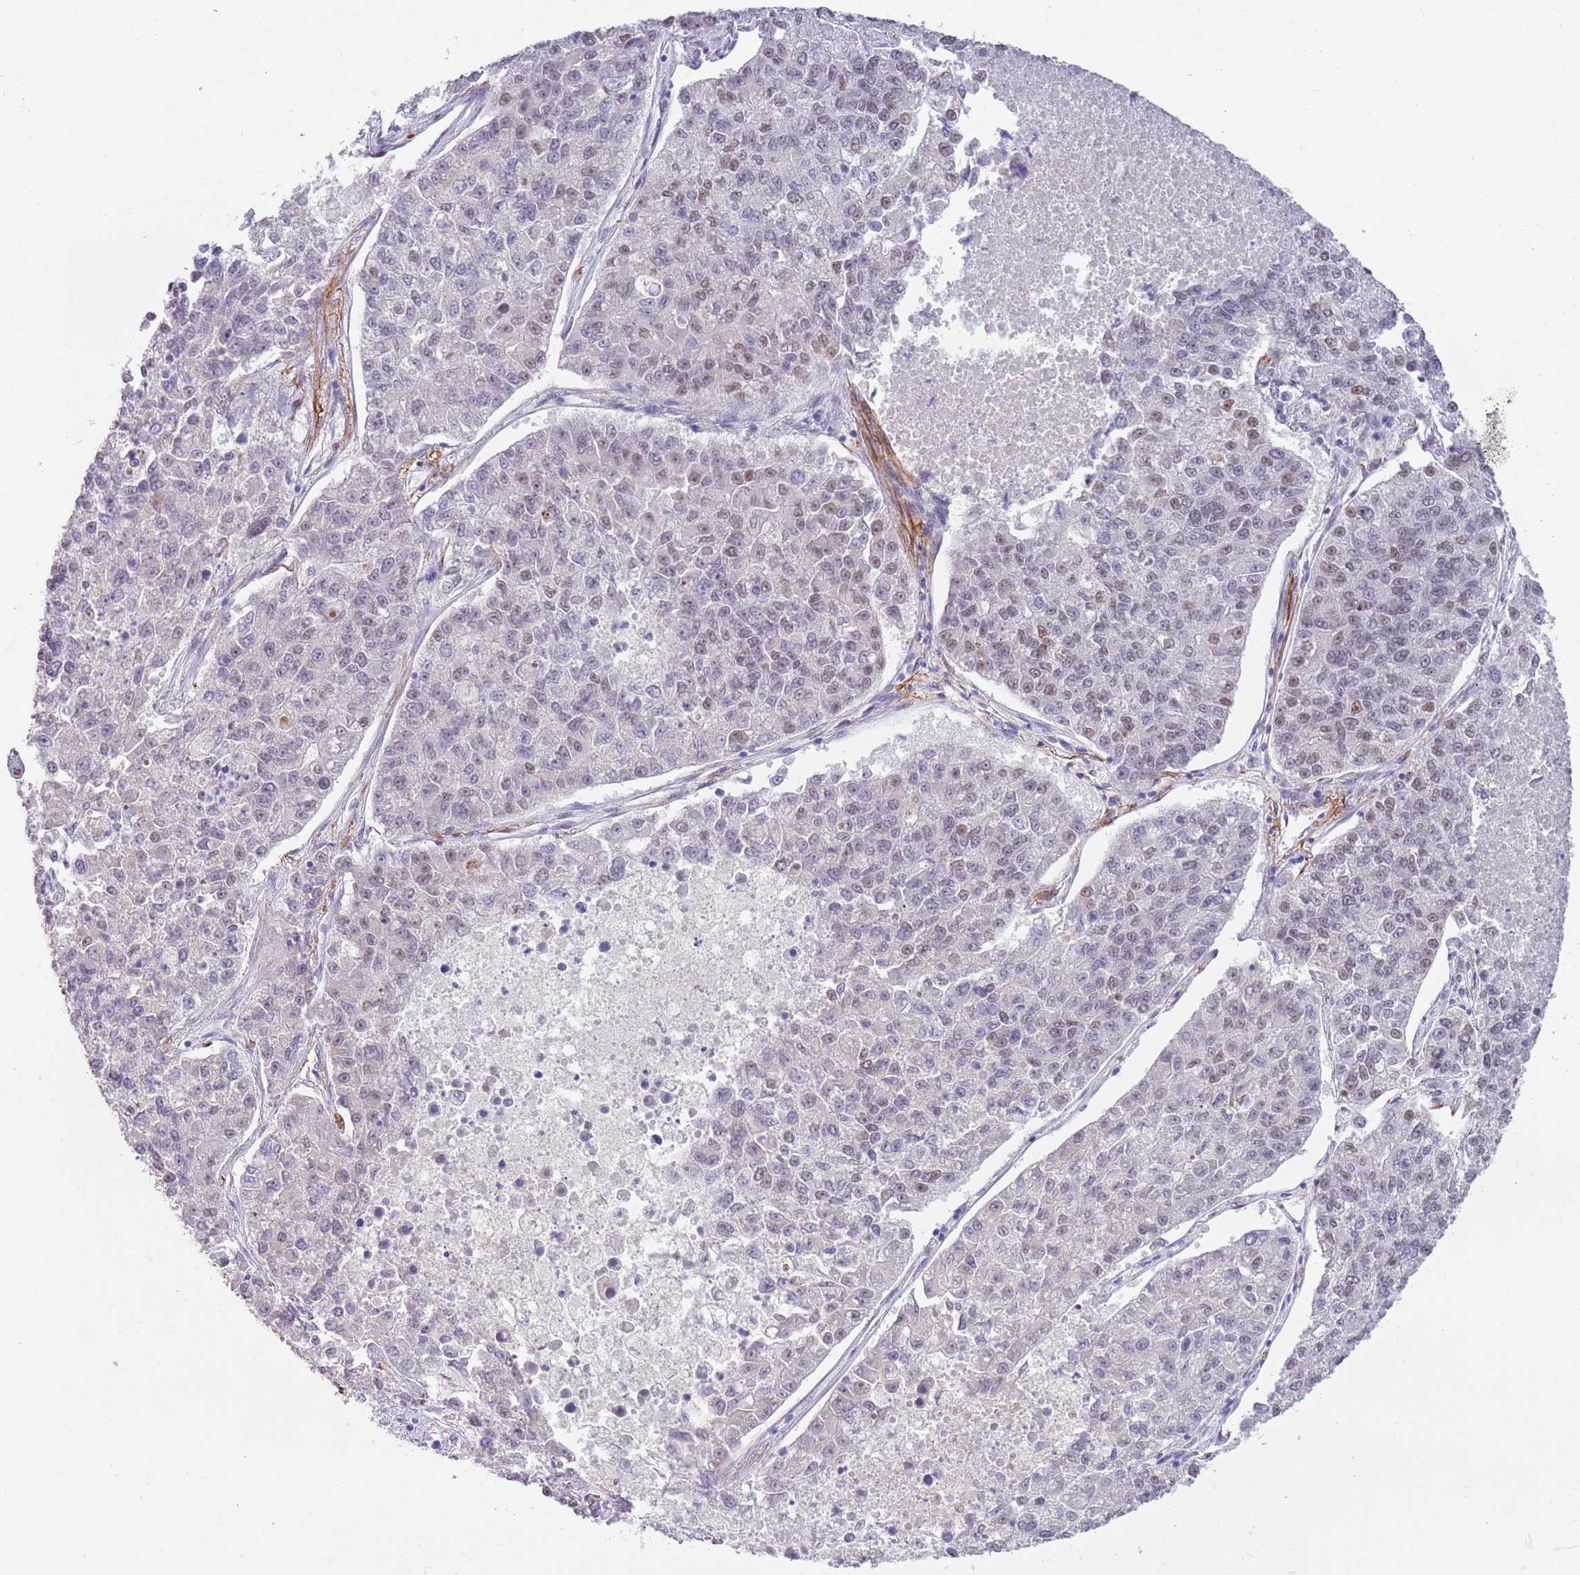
{"staining": {"intensity": "weak", "quantity": "<25%", "location": "nuclear"}, "tissue": "lung cancer", "cell_type": "Tumor cells", "image_type": "cancer", "snomed": [{"axis": "morphology", "description": "Adenocarcinoma, NOS"}, {"axis": "topography", "description": "Lung"}], "caption": "This is an immunohistochemistry histopathology image of human lung adenocarcinoma. There is no expression in tumor cells.", "gene": "TRIM32", "patient": {"sex": "male", "age": 49}}